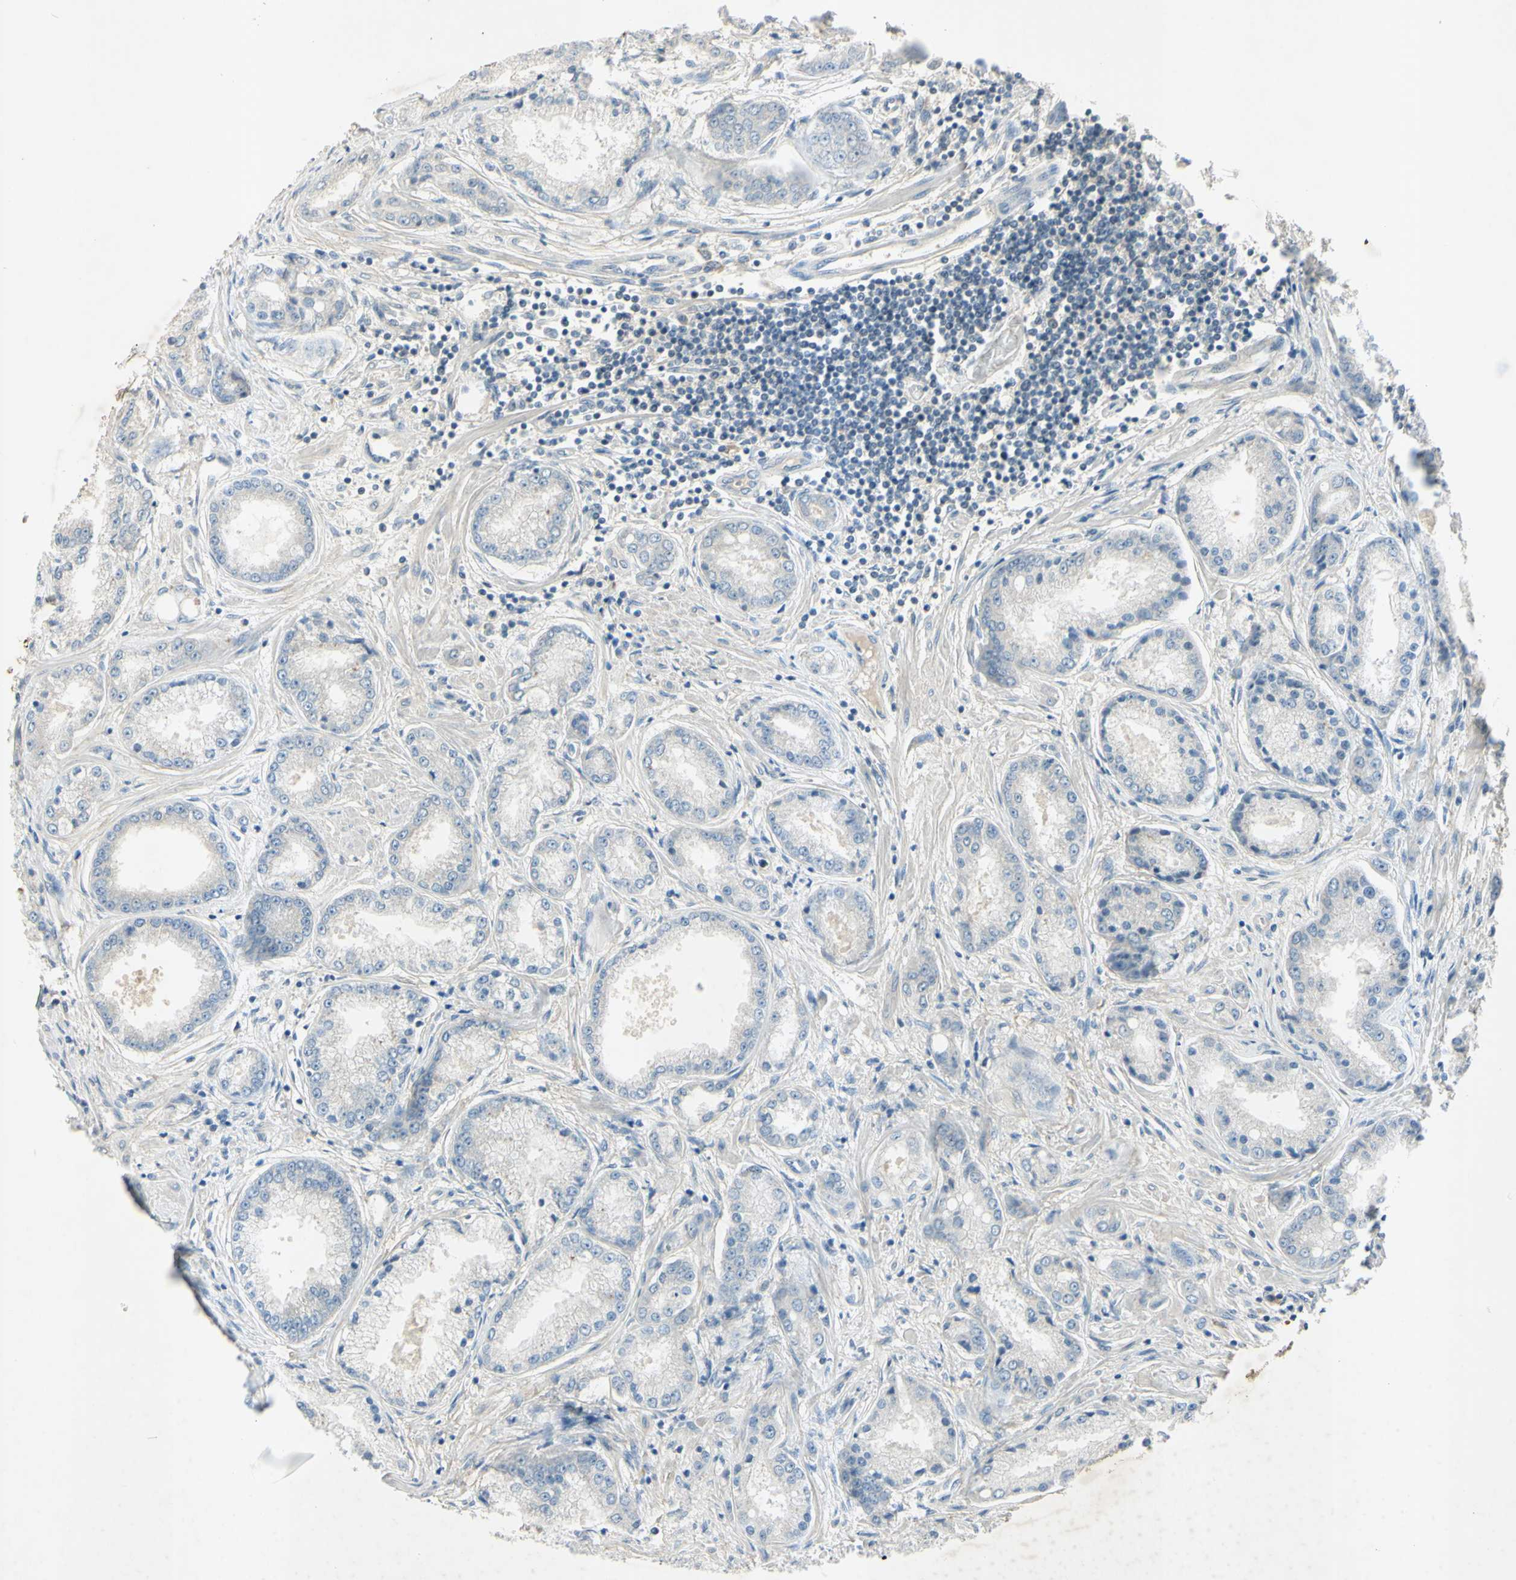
{"staining": {"intensity": "negative", "quantity": "none", "location": "none"}, "tissue": "prostate cancer", "cell_type": "Tumor cells", "image_type": "cancer", "snomed": [{"axis": "morphology", "description": "Adenocarcinoma, High grade"}, {"axis": "topography", "description": "Prostate"}], "caption": "Prostate cancer (high-grade adenocarcinoma) was stained to show a protein in brown. There is no significant expression in tumor cells. (DAB (3,3'-diaminobenzidine) IHC, high magnification).", "gene": "AATK", "patient": {"sex": "male", "age": 59}}